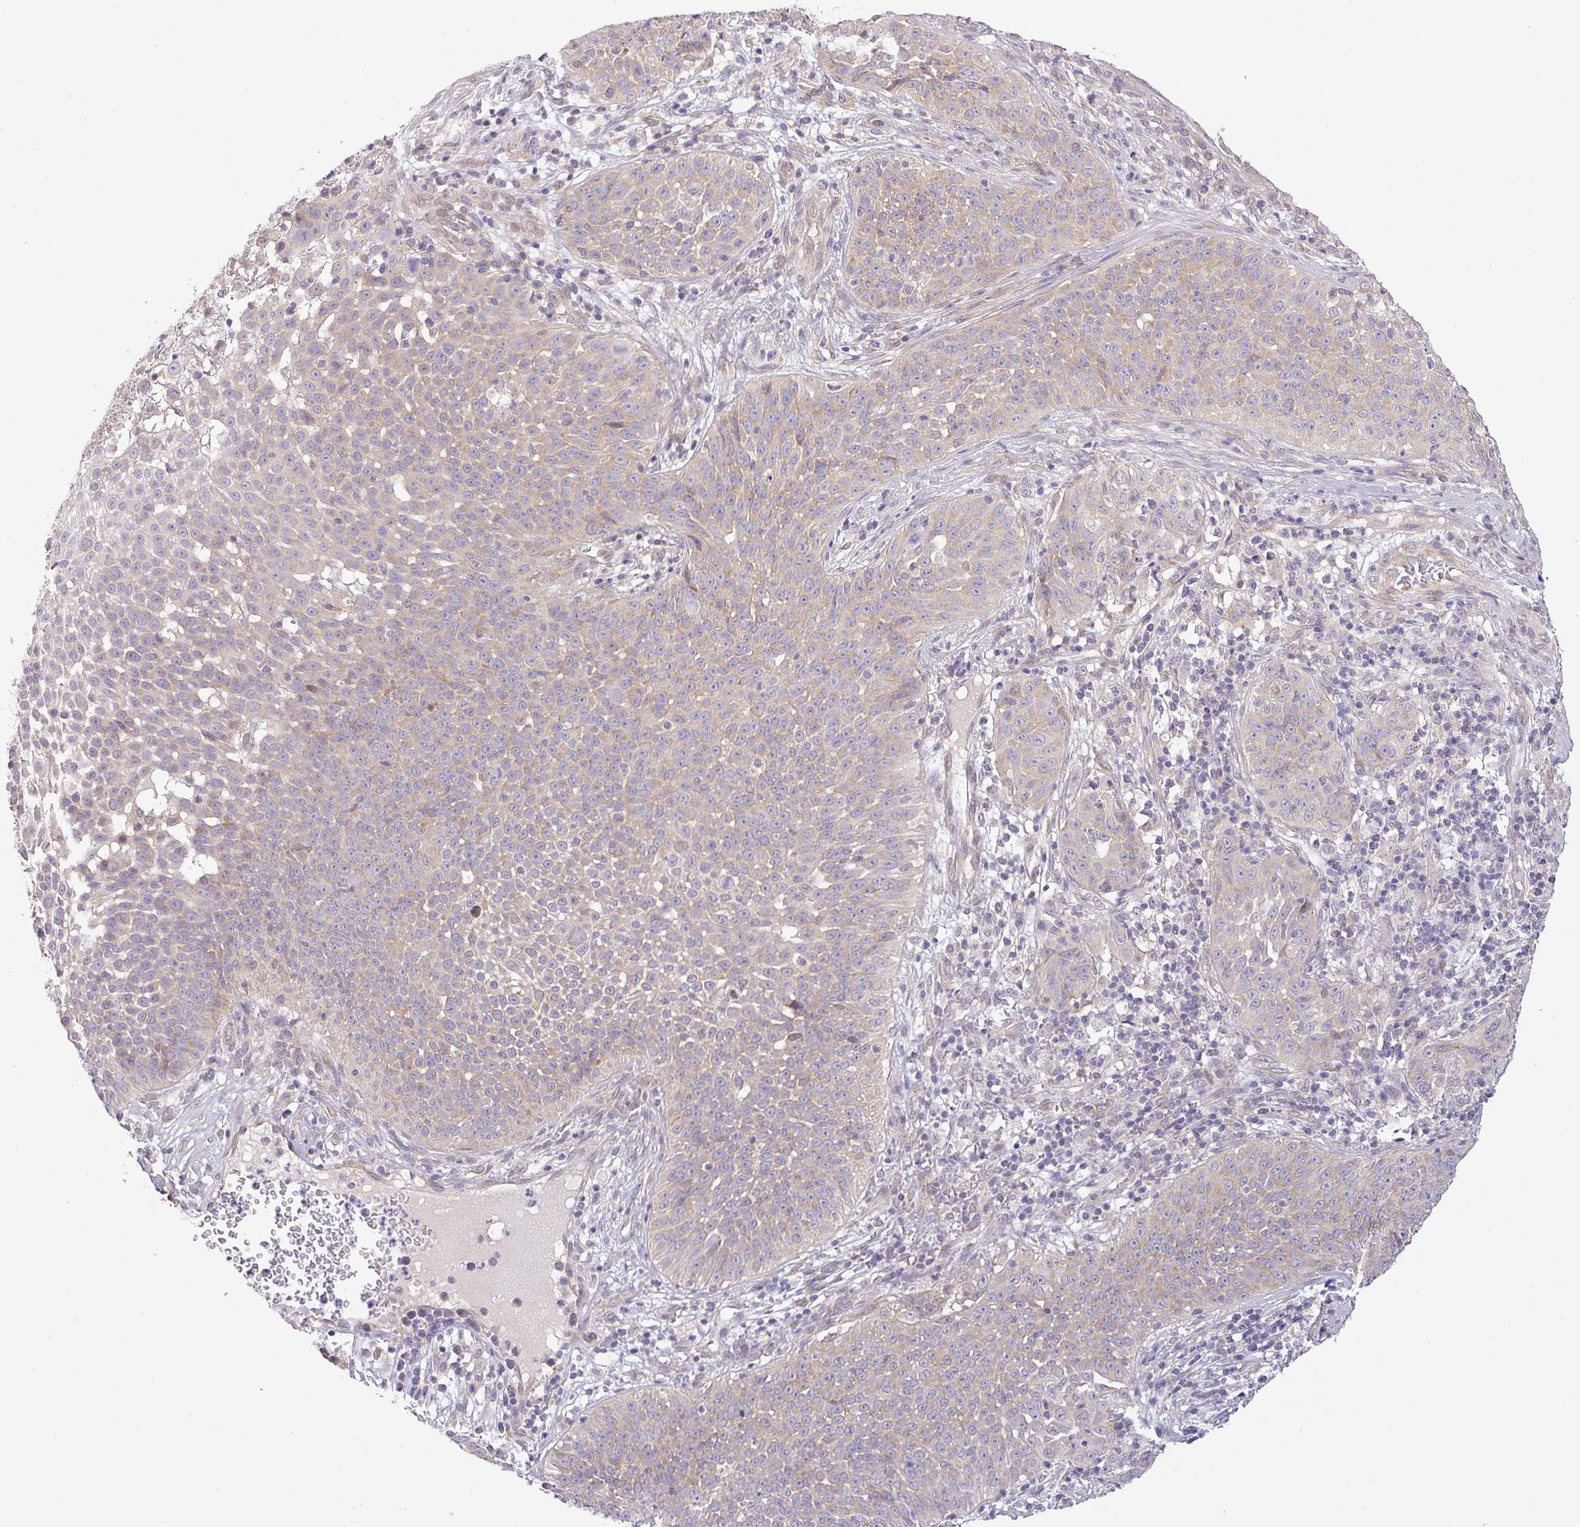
{"staining": {"intensity": "negative", "quantity": "none", "location": "none"}, "tissue": "skin cancer", "cell_type": "Tumor cells", "image_type": "cancer", "snomed": [{"axis": "morphology", "description": "Squamous cell carcinoma, NOS"}, {"axis": "topography", "description": "Skin"}], "caption": "Histopathology image shows no significant protein staining in tumor cells of skin cancer. (IHC, brightfield microscopy, high magnification).", "gene": "FAM222B", "patient": {"sex": "male", "age": 24}}